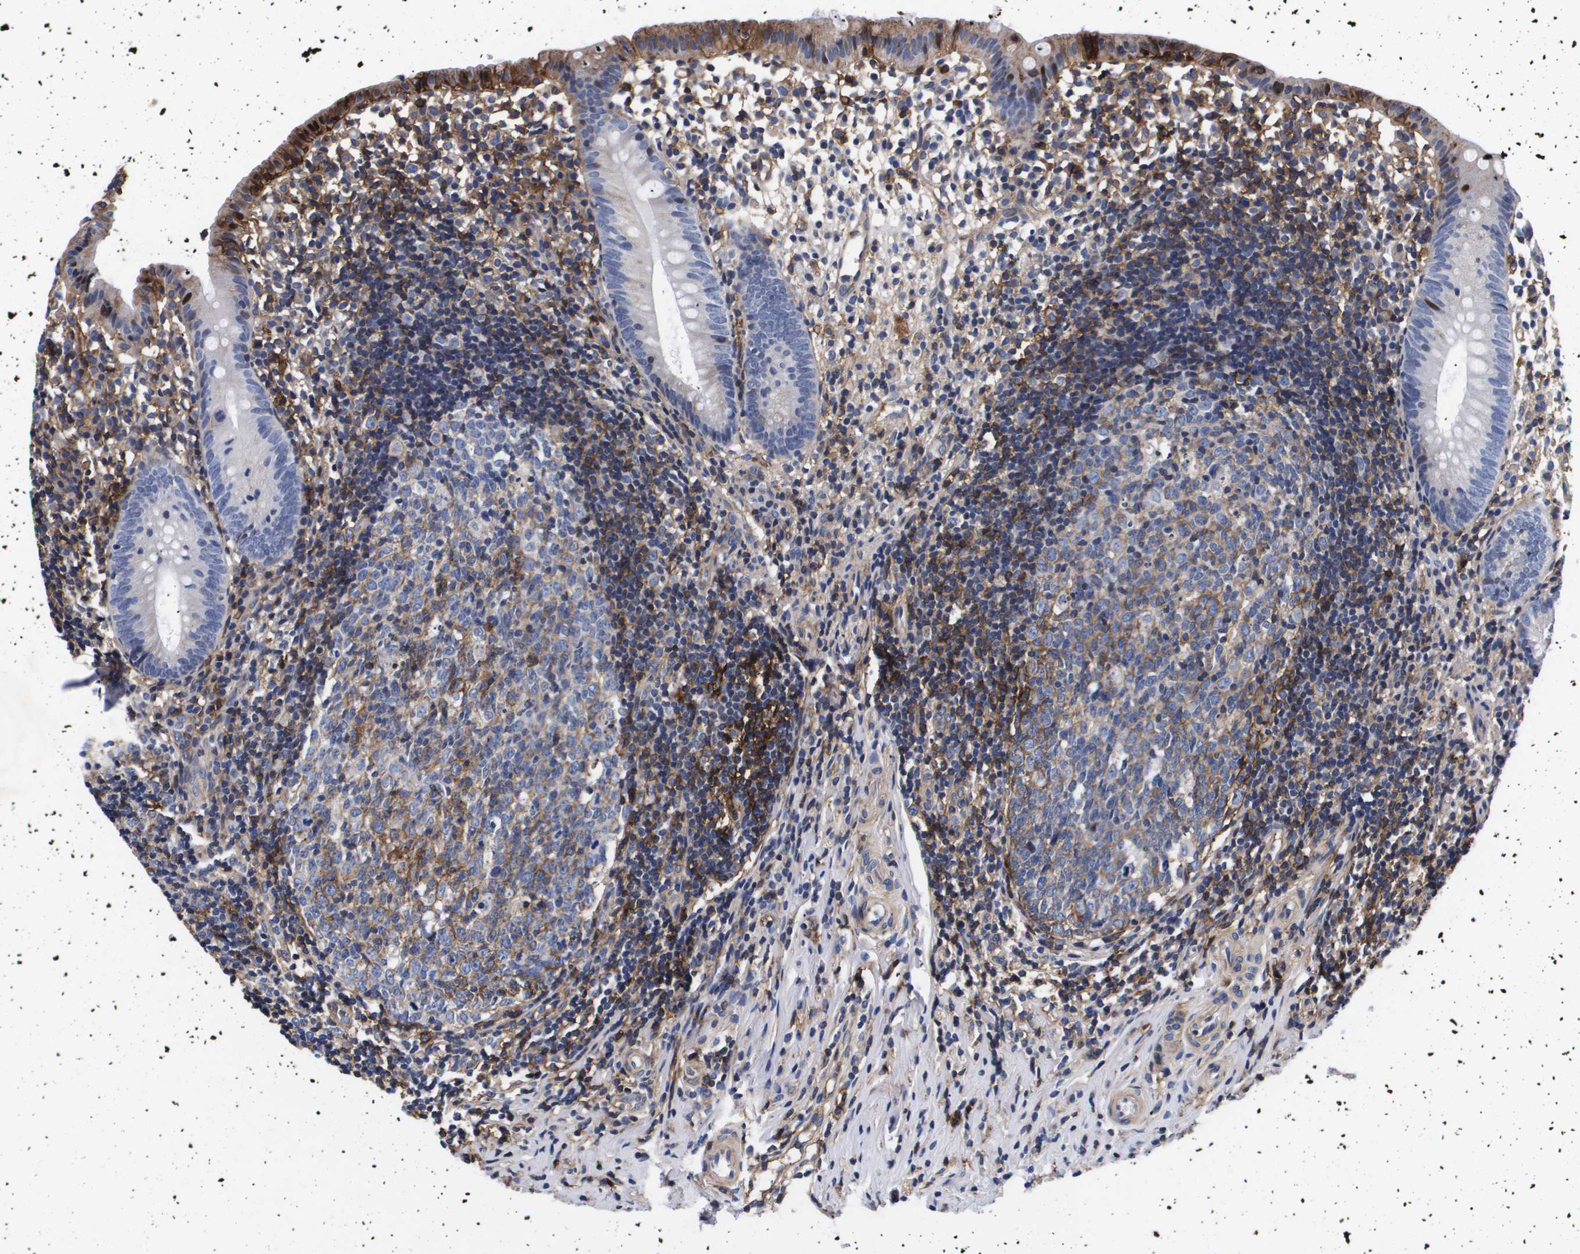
{"staining": {"intensity": "negative", "quantity": "none", "location": "none"}, "tissue": "appendix", "cell_type": "Glandular cells", "image_type": "normal", "snomed": [{"axis": "morphology", "description": "Normal tissue, NOS"}, {"axis": "topography", "description": "Appendix"}], "caption": "Appendix stained for a protein using immunohistochemistry reveals no staining glandular cells.", "gene": "SHD", "patient": {"sex": "female", "age": 20}}